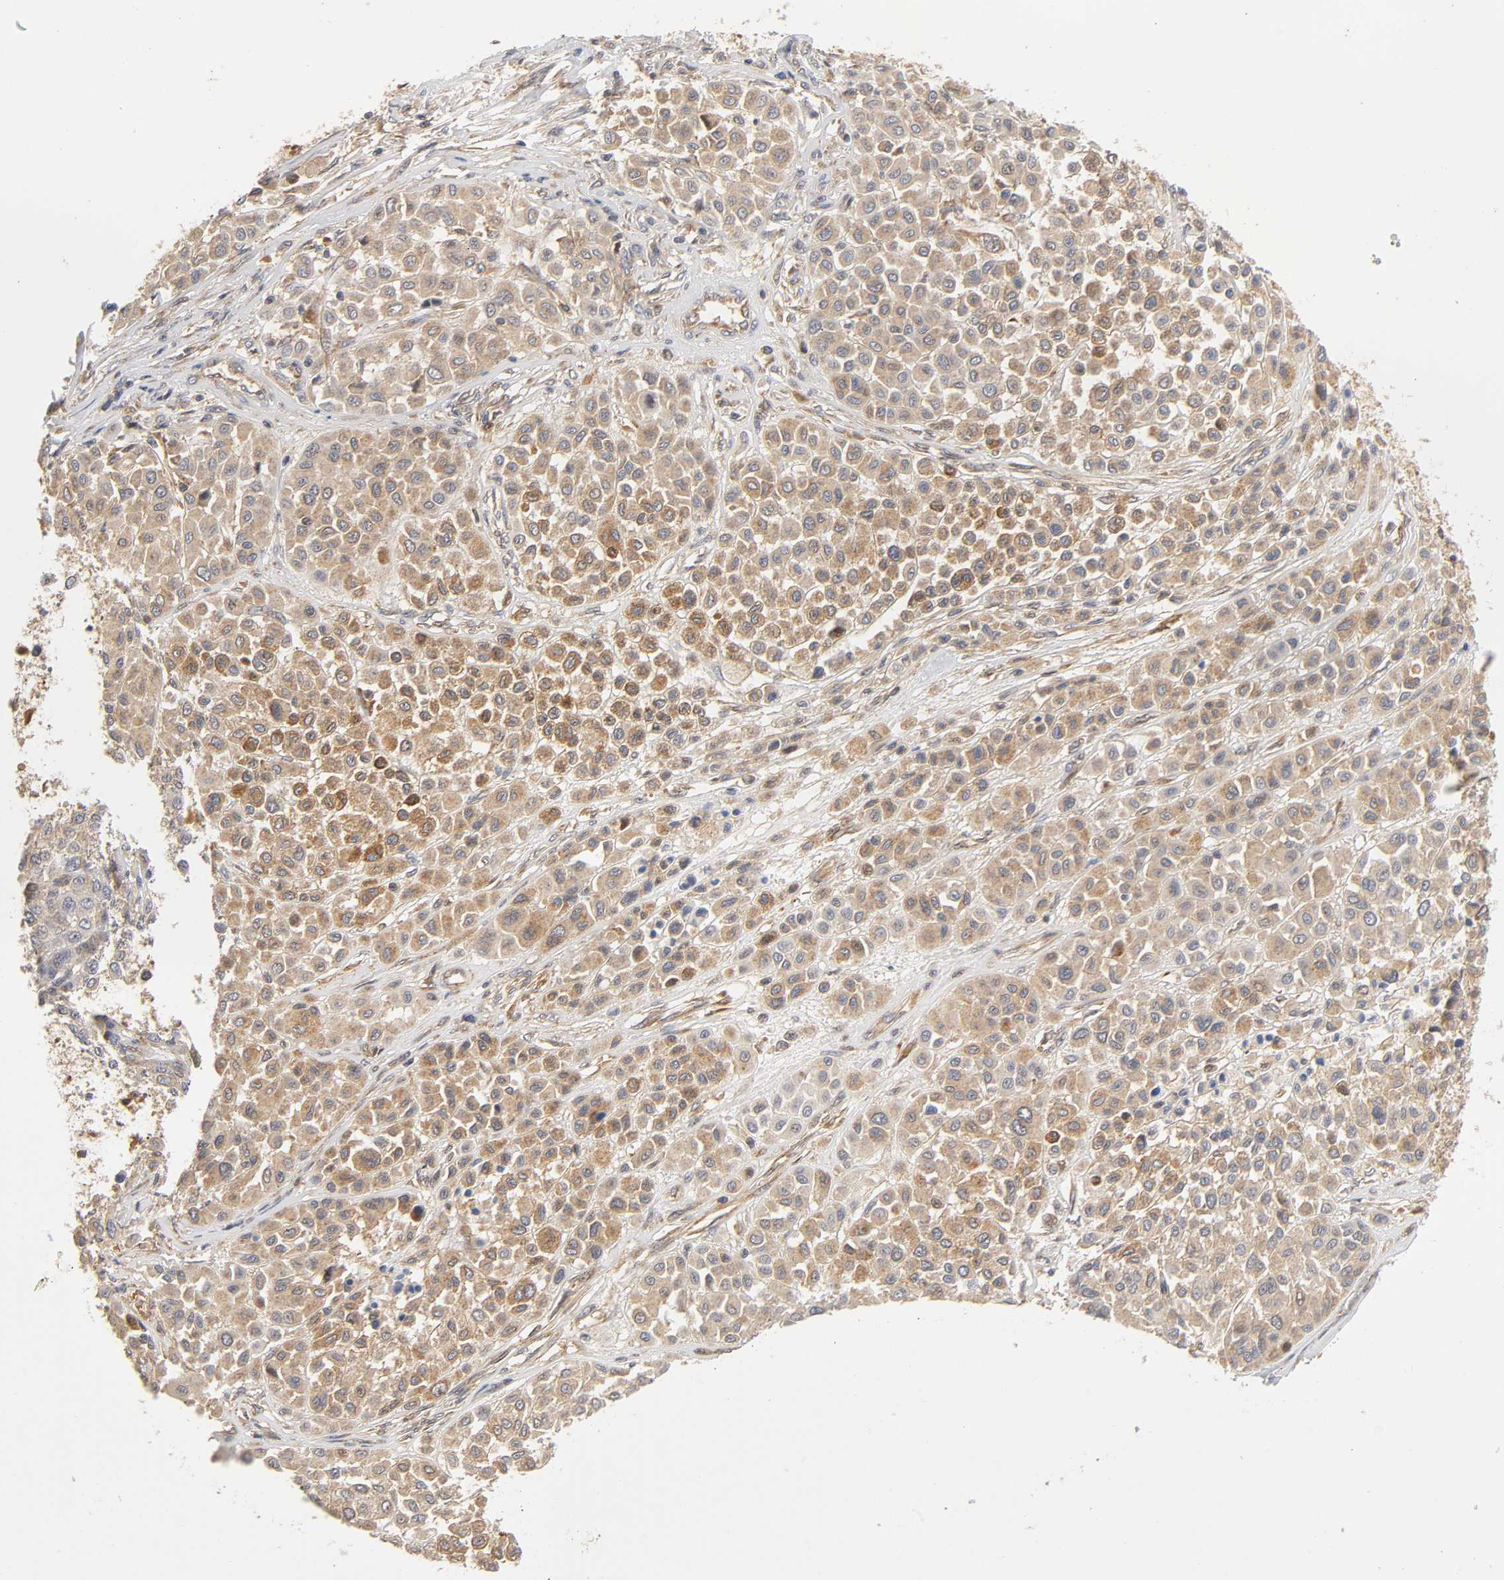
{"staining": {"intensity": "moderate", "quantity": ">75%", "location": "cytoplasmic/membranous"}, "tissue": "melanoma", "cell_type": "Tumor cells", "image_type": "cancer", "snomed": [{"axis": "morphology", "description": "Malignant melanoma, Metastatic site"}, {"axis": "topography", "description": "Soft tissue"}], "caption": "Immunohistochemistry (IHC) (DAB (3,3'-diaminobenzidine)) staining of malignant melanoma (metastatic site) reveals moderate cytoplasmic/membranous protein positivity in about >75% of tumor cells.", "gene": "PAFAH1B1", "patient": {"sex": "male", "age": 41}}